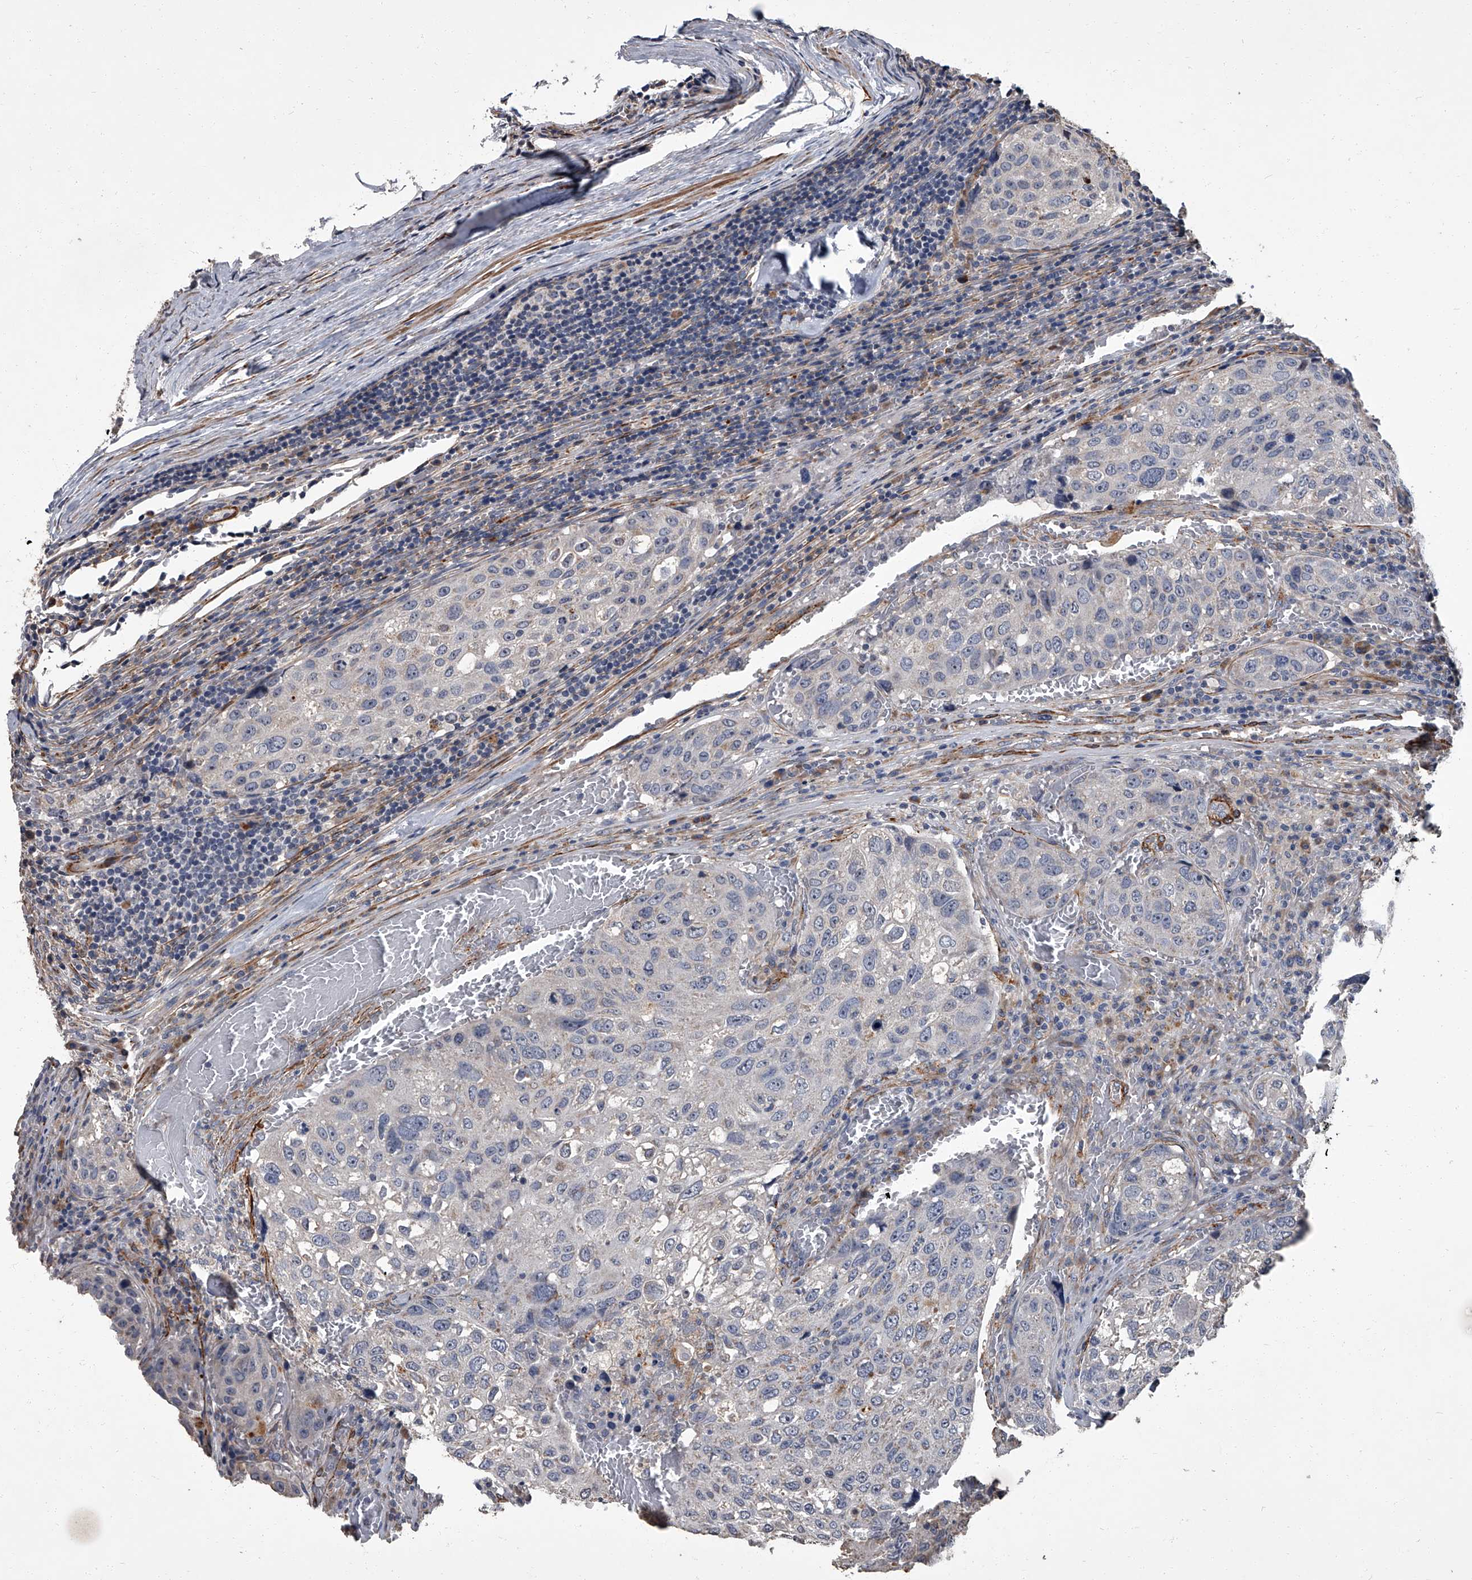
{"staining": {"intensity": "negative", "quantity": "none", "location": "none"}, "tissue": "urothelial cancer", "cell_type": "Tumor cells", "image_type": "cancer", "snomed": [{"axis": "morphology", "description": "Urothelial carcinoma, High grade"}, {"axis": "topography", "description": "Lymph node"}, {"axis": "topography", "description": "Urinary bladder"}], "caption": "This is a micrograph of immunohistochemistry staining of urothelial cancer, which shows no expression in tumor cells.", "gene": "SIRT4", "patient": {"sex": "male", "age": 51}}